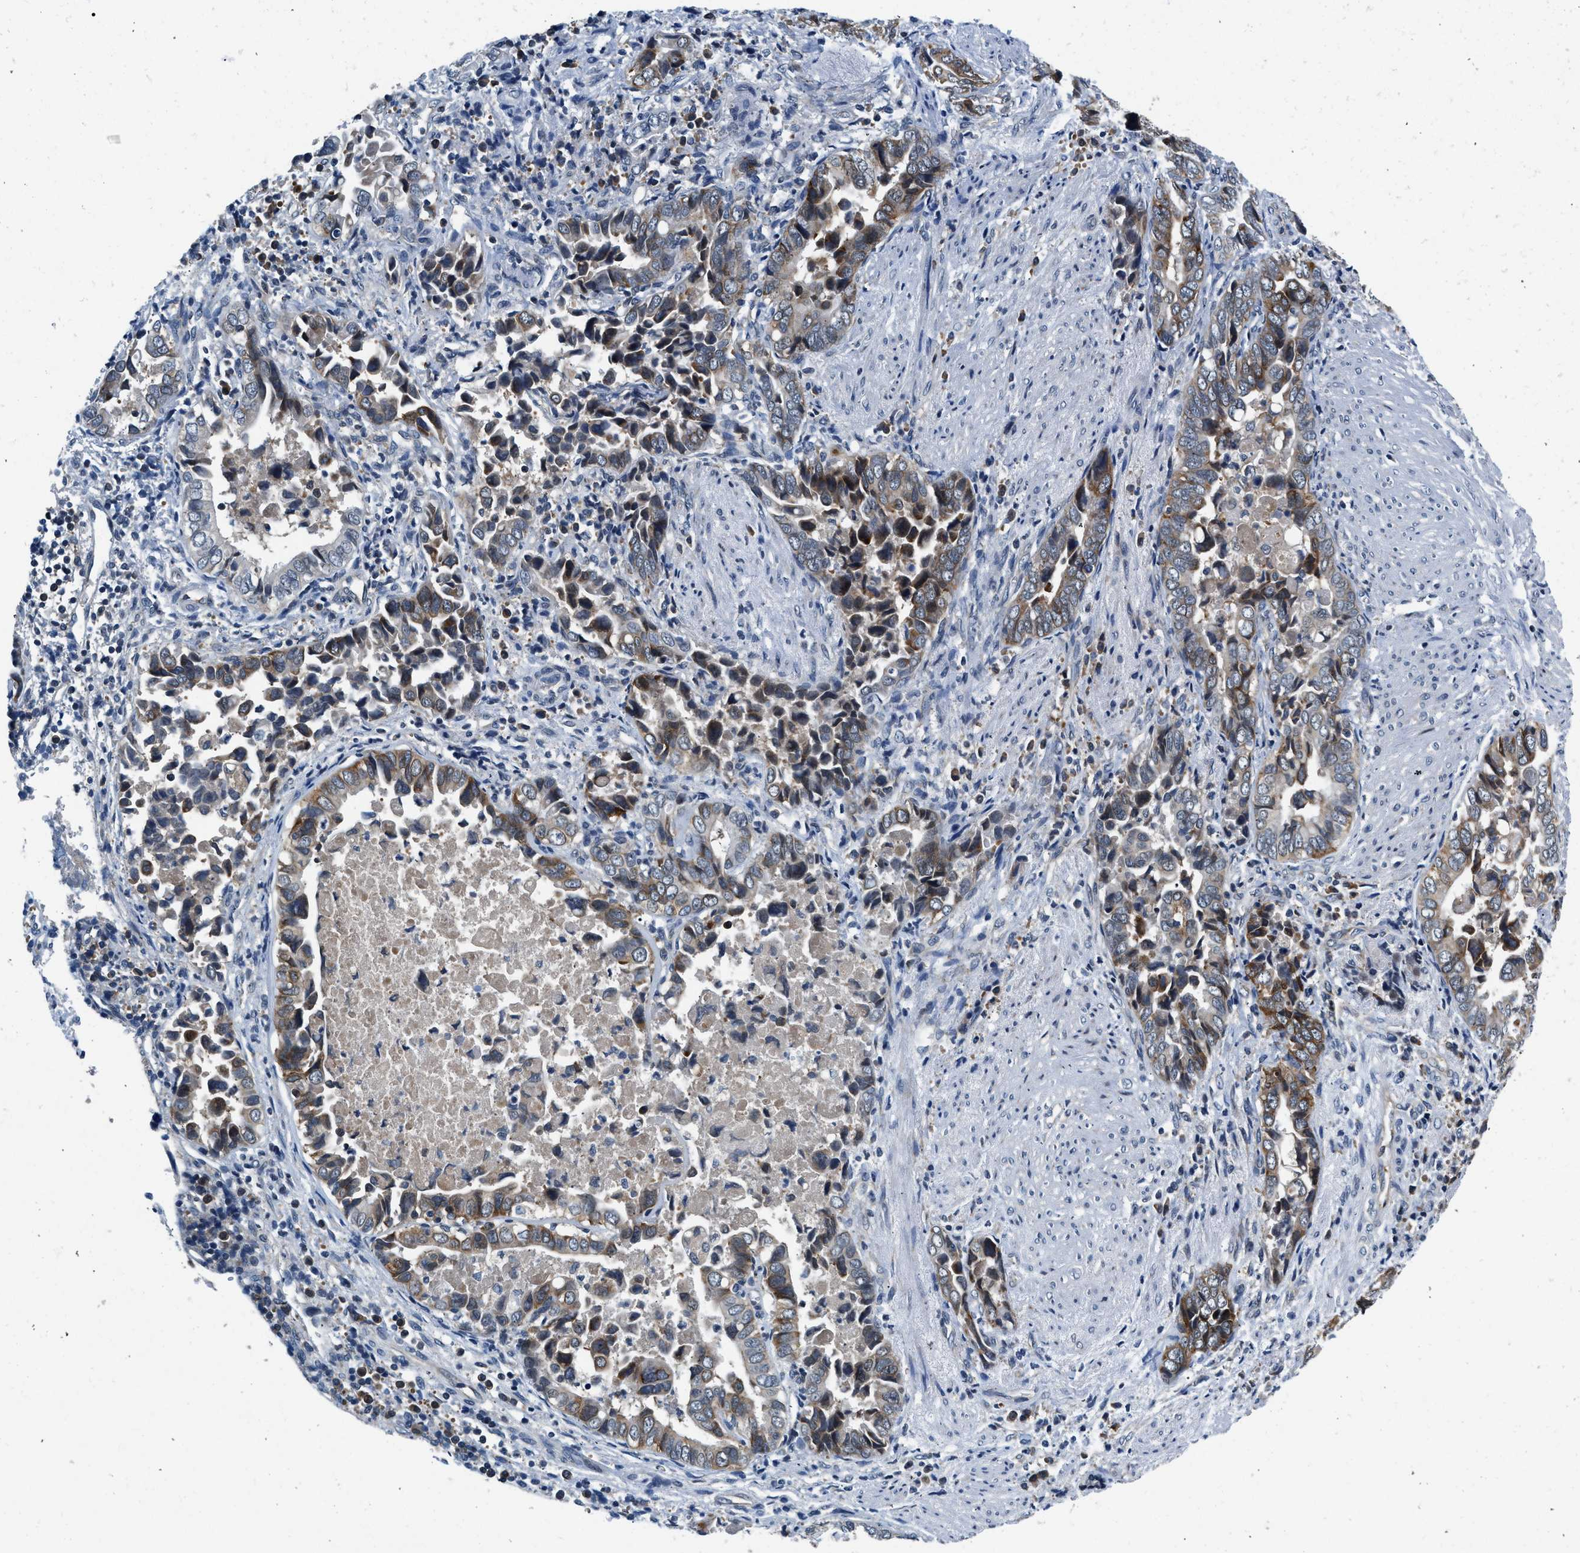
{"staining": {"intensity": "weak", "quantity": "25%-75%", "location": "cytoplasmic/membranous"}, "tissue": "liver cancer", "cell_type": "Tumor cells", "image_type": "cancer", "snomed": [{"axis": "morphology", "description": "Cholangiocarcinoma"}, {"axis": "topography", "description": "Liver"}], "caption": "Human liver cholangiocarcinoma stained with a brown dye exhibits weak cytoplasmic/membranous positive staining in about 25%-75% of tumor cells.", "gene": "PA2G4", "patient": {"sex": "female", "age": 79}}